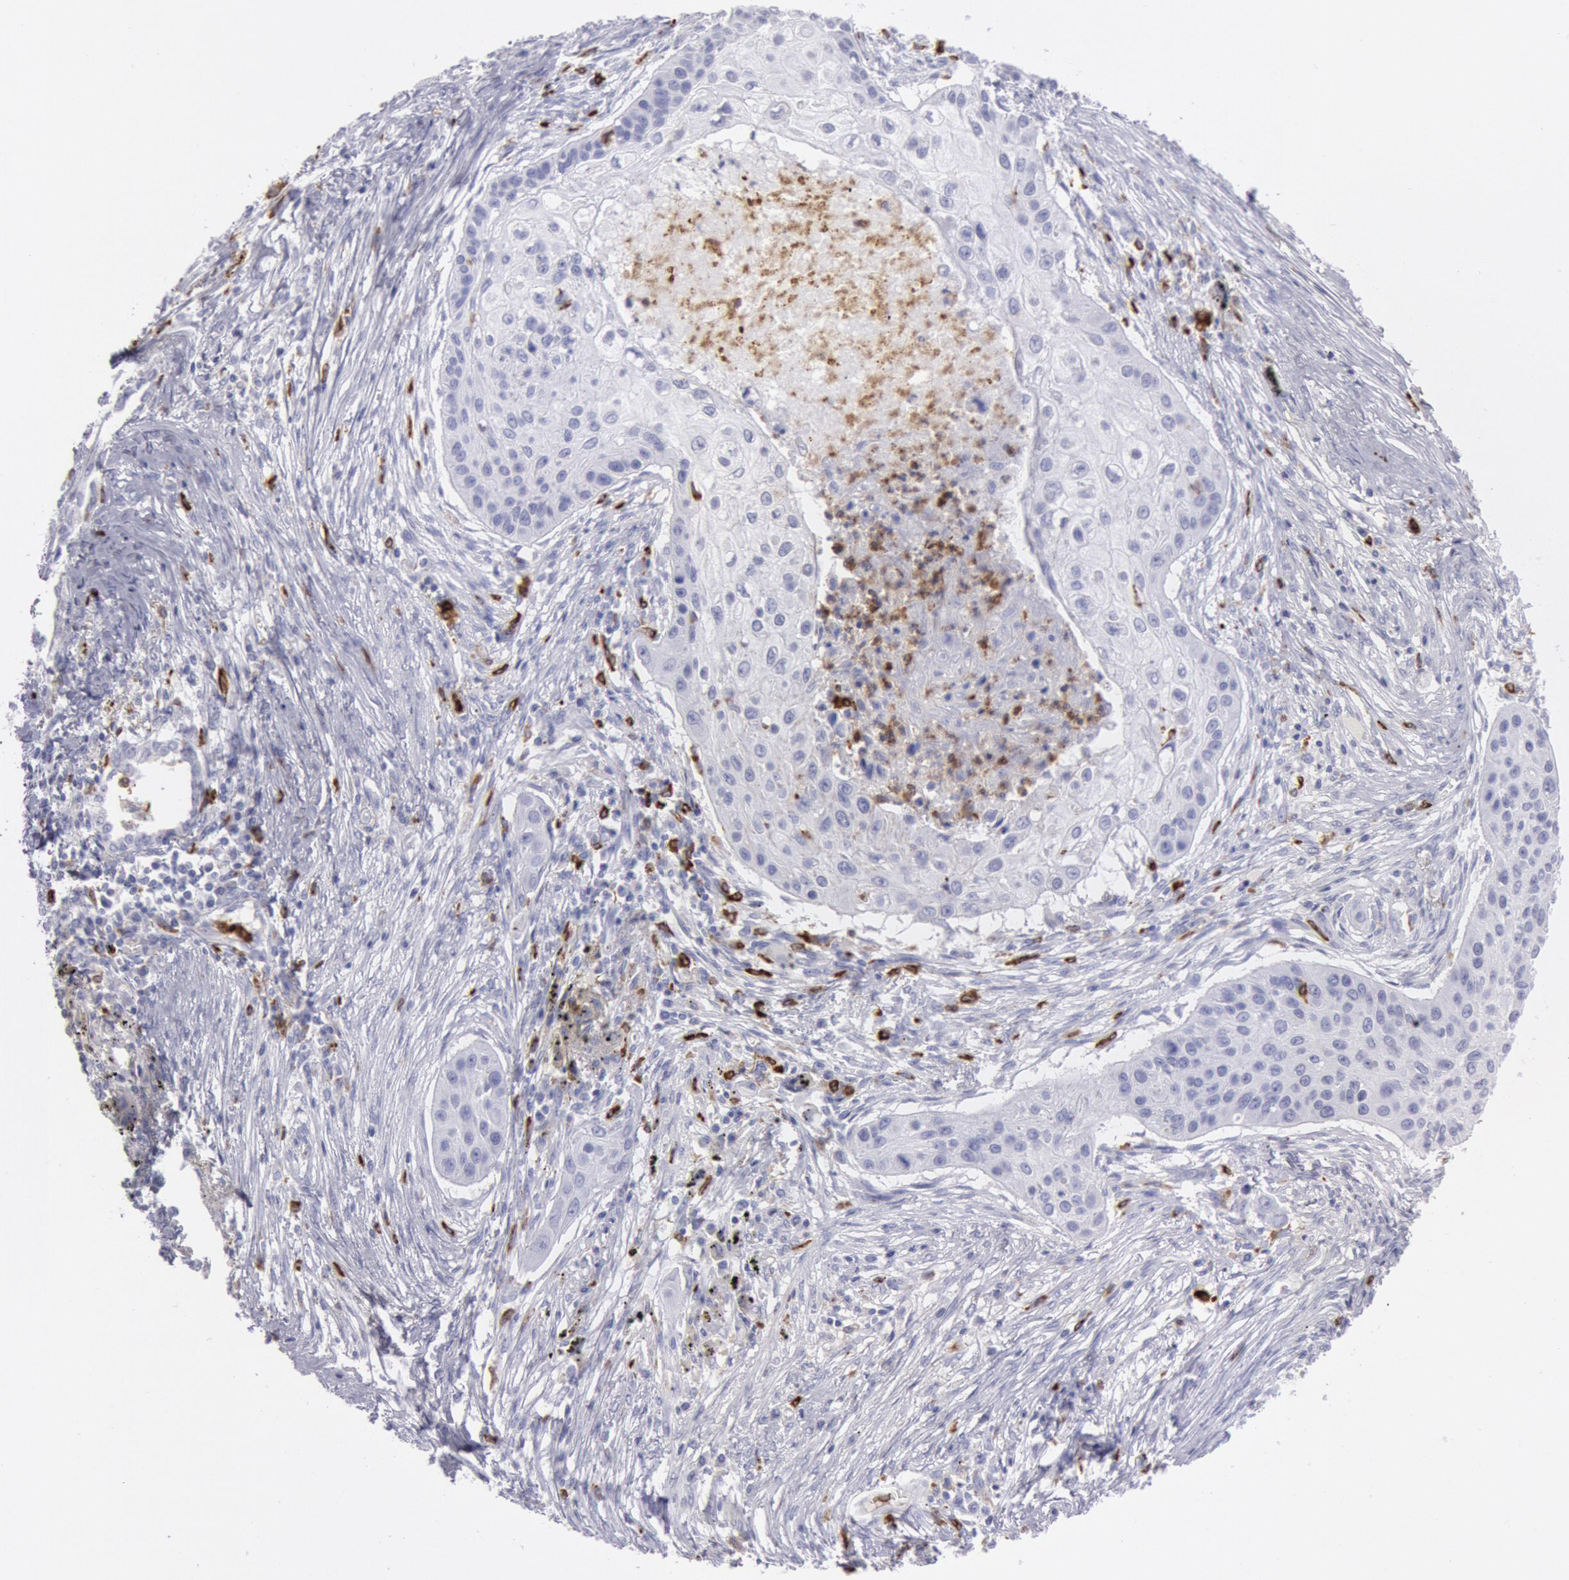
{"staining": {"intensity": "negative", "quantity": "none", "location": "none"}, "tissue": "lung cancer", "cell_type": "Tumor cells", "image_type": "cancer", "snomed": [{"axis": "morphology", "description": "Squamous cell carcinoma, NOS"}, {"axis": "topography", "description": "Lung"}], "caption": "This image is of lung cancer (squamous cell carcinoma) stained with immunohistochemistry to label a protein in brown with the nuclei are counter-stained blue. There is no expression in tumor cells.", "gene": "FCN1", "patient": {"sex": "male", "age": 71}}